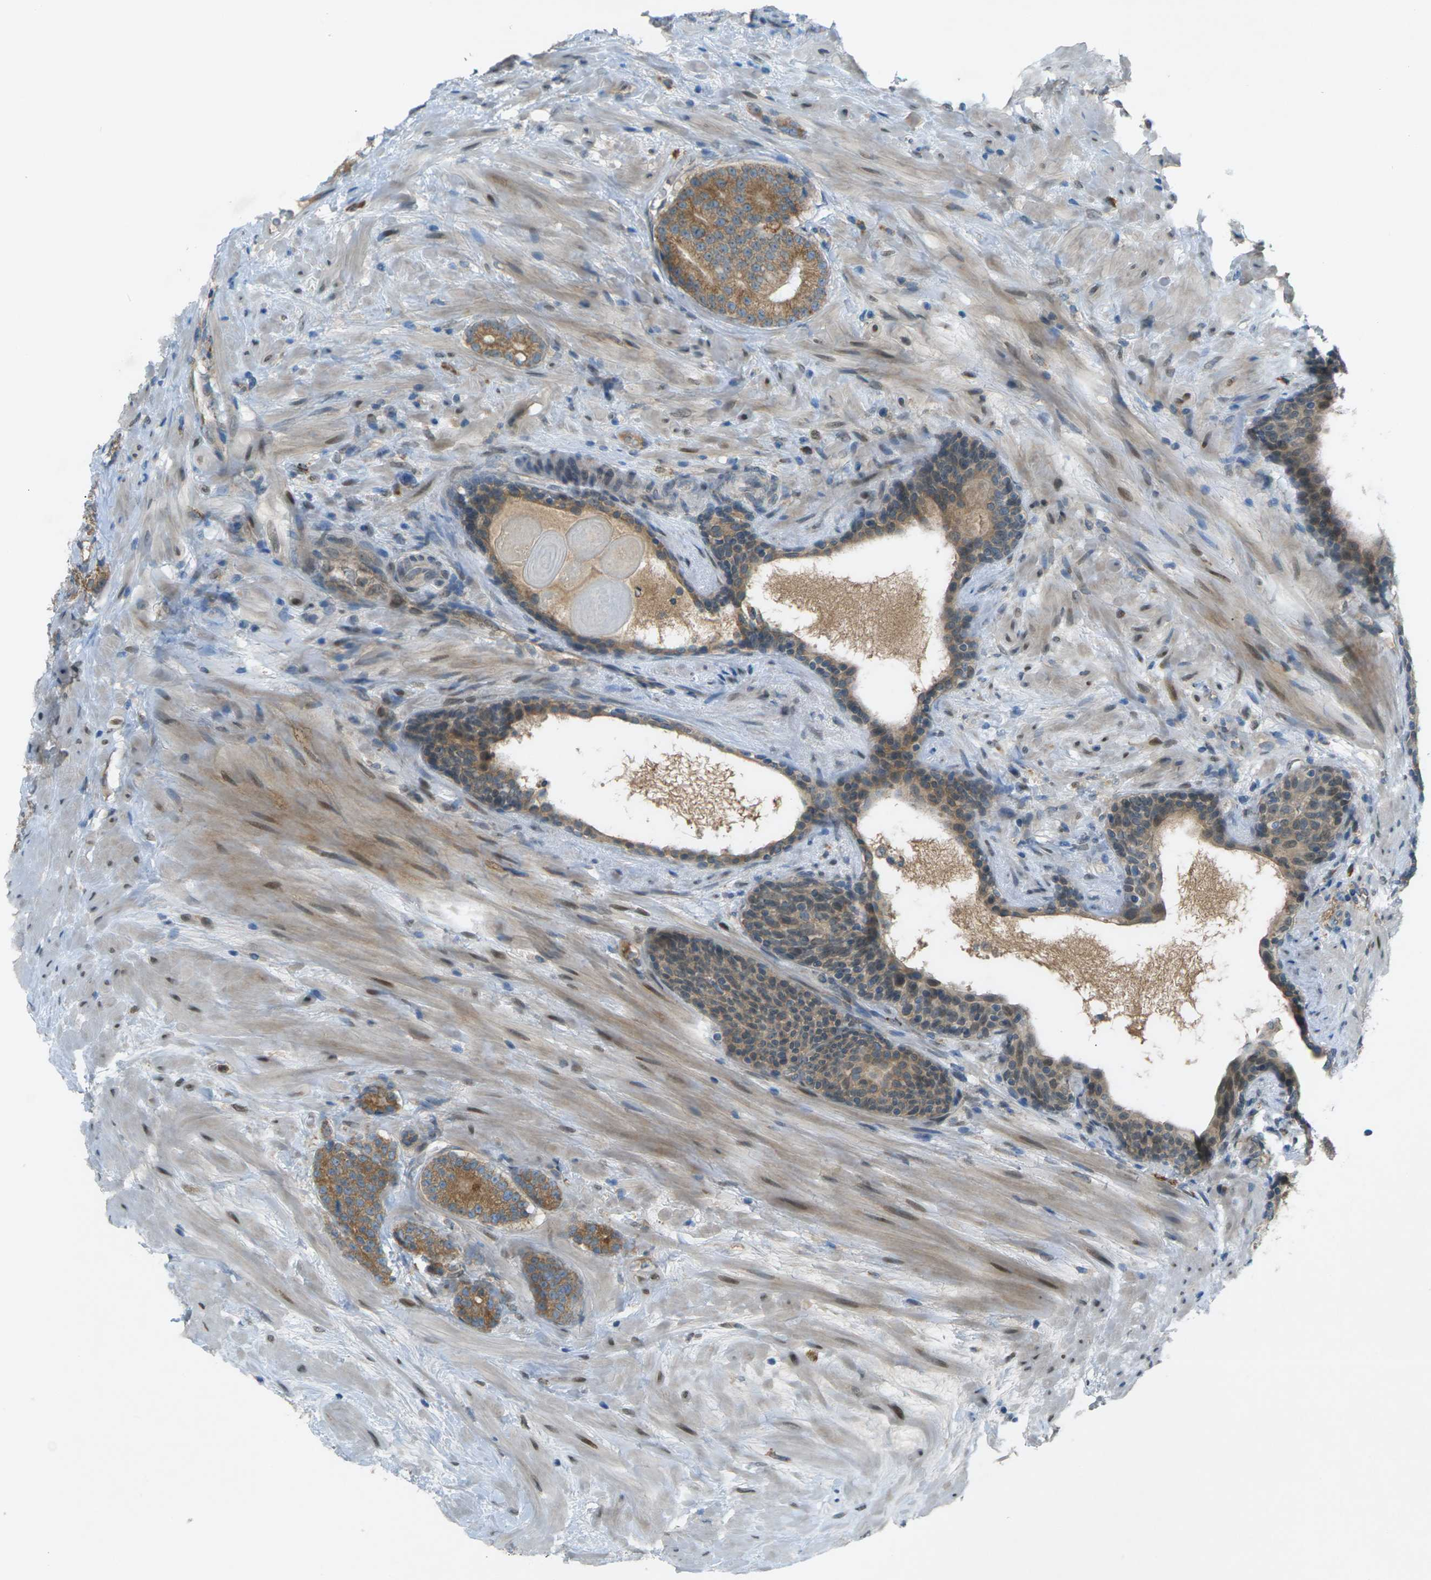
{"staining": {"intensity": "moderate", "quantity": ">75%", "location": "cytoplasmic/membranous"}, "tissue": "prostate cancer", "cell_type": "Tumor cells", "image_type": "cancer", "snomed": [{"axis": "morphology", "description": "Adenocarcinoma, High grade"}, {"axis": "topography", "description": "Prostate"}], "caption": "Immunohistochemical staining of human high-grade adenocarcinoma (prostate) exhibits moderate cytoplasmic/membranous protein positivity in approximately >75% of tumor cells.", "gene": "DYRK1A", "patient": {"sex": "male", "age": 61}}